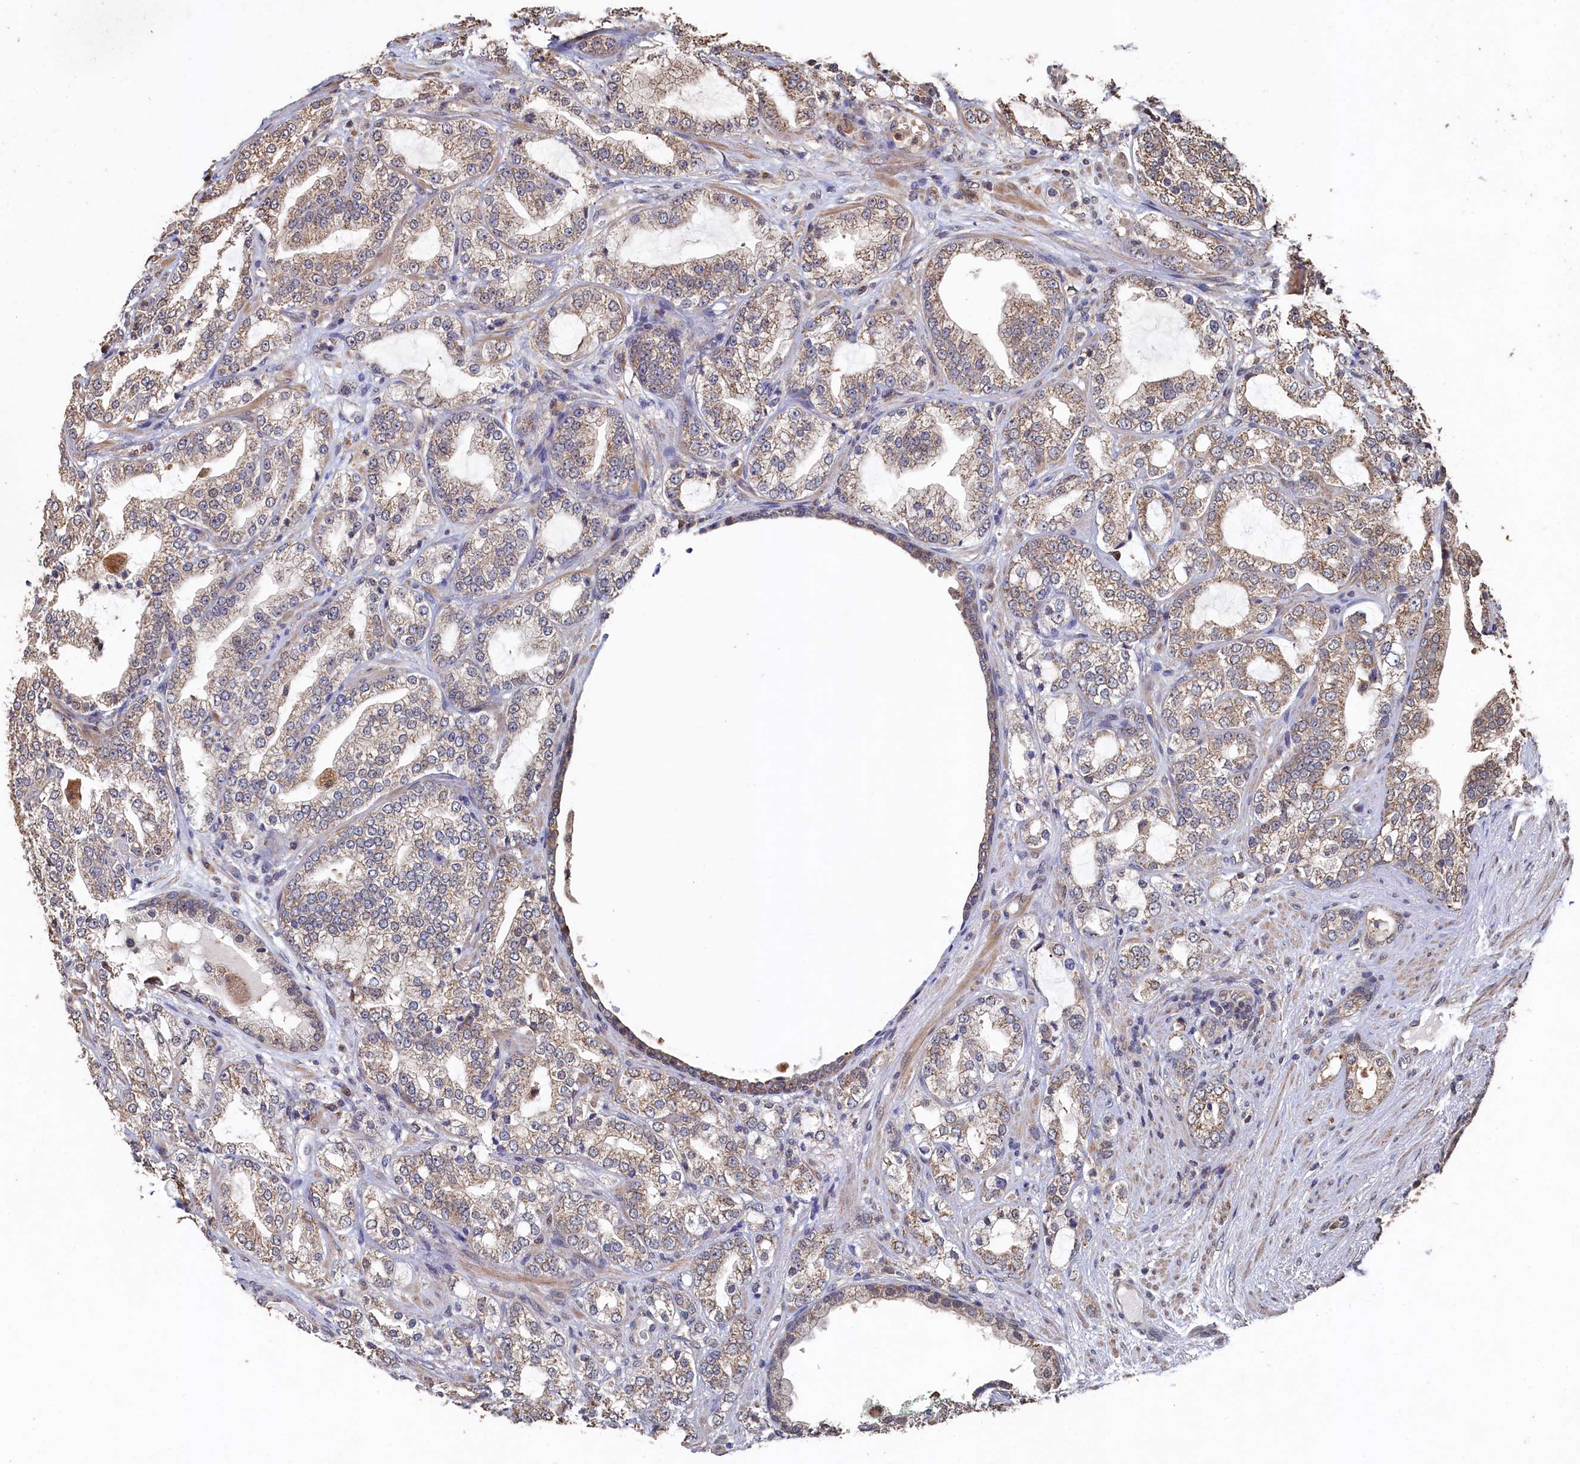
{"staining": {"intensity": "weak", "quantity": "25%-75%", "location": "cytoplasmic/membranous"}, "tissue": "prostate cancer", "cell_type": "Tumor cells", "image_type": "cancer", "snomed": [{"axis": "morphology", "description": "Adenocarcinoma, High grade"}, {"axis": "topography", "description": "Prostate"}], "caption": "Brown immunohistochemical staining in prostate high-grade adenocarcinoma displays weak cytoplasmic/membranous staining in about 25%-75% of tumor cells. (DAB (3,3'-diaminobenzidine) IHC, brown staining for protein, blue staining for nuclei).", "gene": "PIGN", "patient": {"sex": "male", "age": 64}}